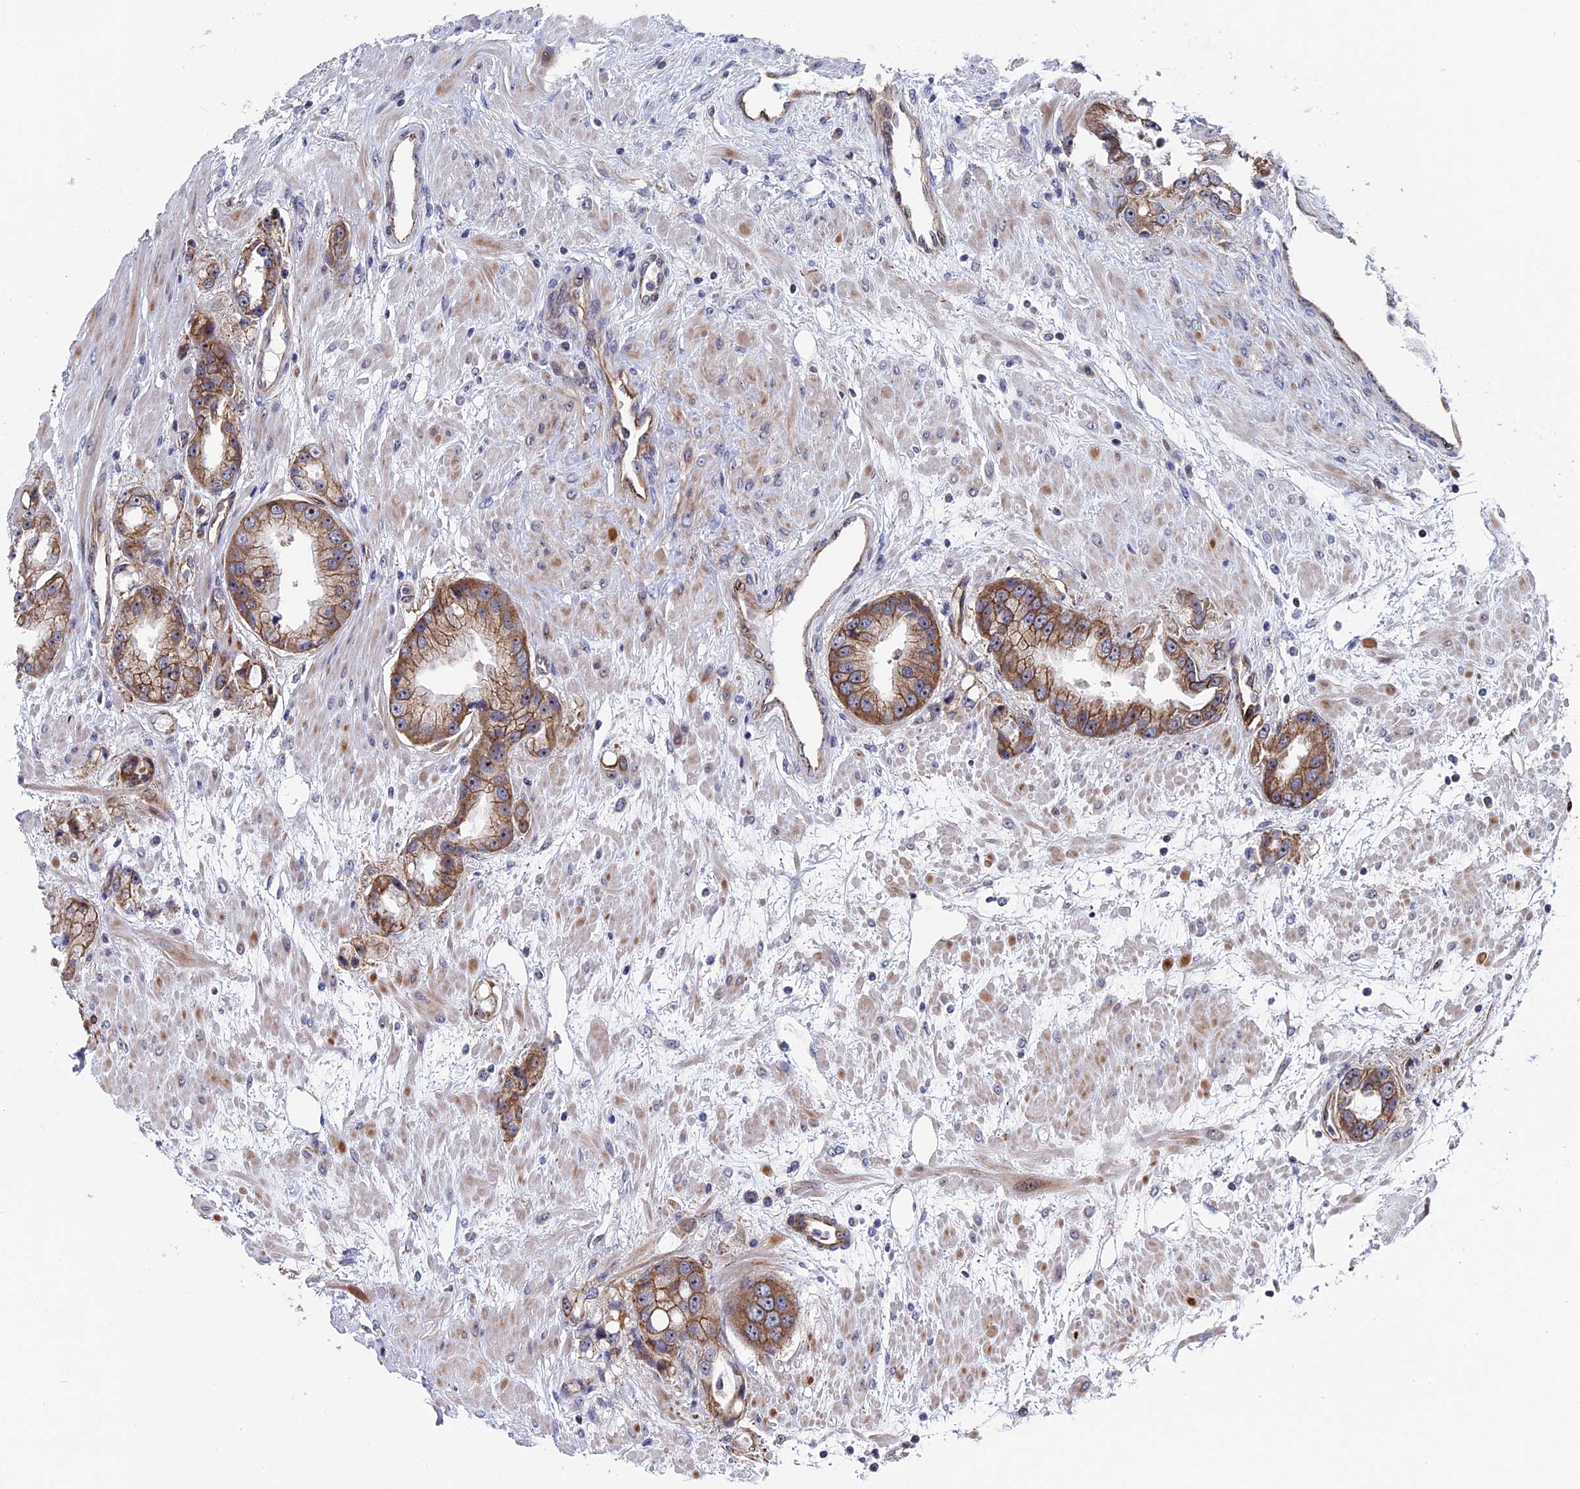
{"staining": {"intensity": "moderate", "quantity": ">75%", "location": "cytoplasmic/membranous"}, "tissue": "prostate cancer", "cell_type": "Tumor cells", "image_type": "cancer", "snomed": [{"axis": "morphology", "description": "Adenocarcinoma, Low grade"}, {"axis": "topography", "description": "Prostate"}], "caption": "Immunohistochemistry (IHC) of prostate cancer (adenocarcinoma (low-grade)) reveals medium levels of moderate cytoplasmic/membranous expression in about >75% of tumor cells. (Stains: DAB (3,3'-diaminobenzidine) in brown, nuclei in blue, Microscopy: brightfield microscopy at high magnification).", "gene": "EXOSC9", "patient": {"sex": "male", "age": 67}}